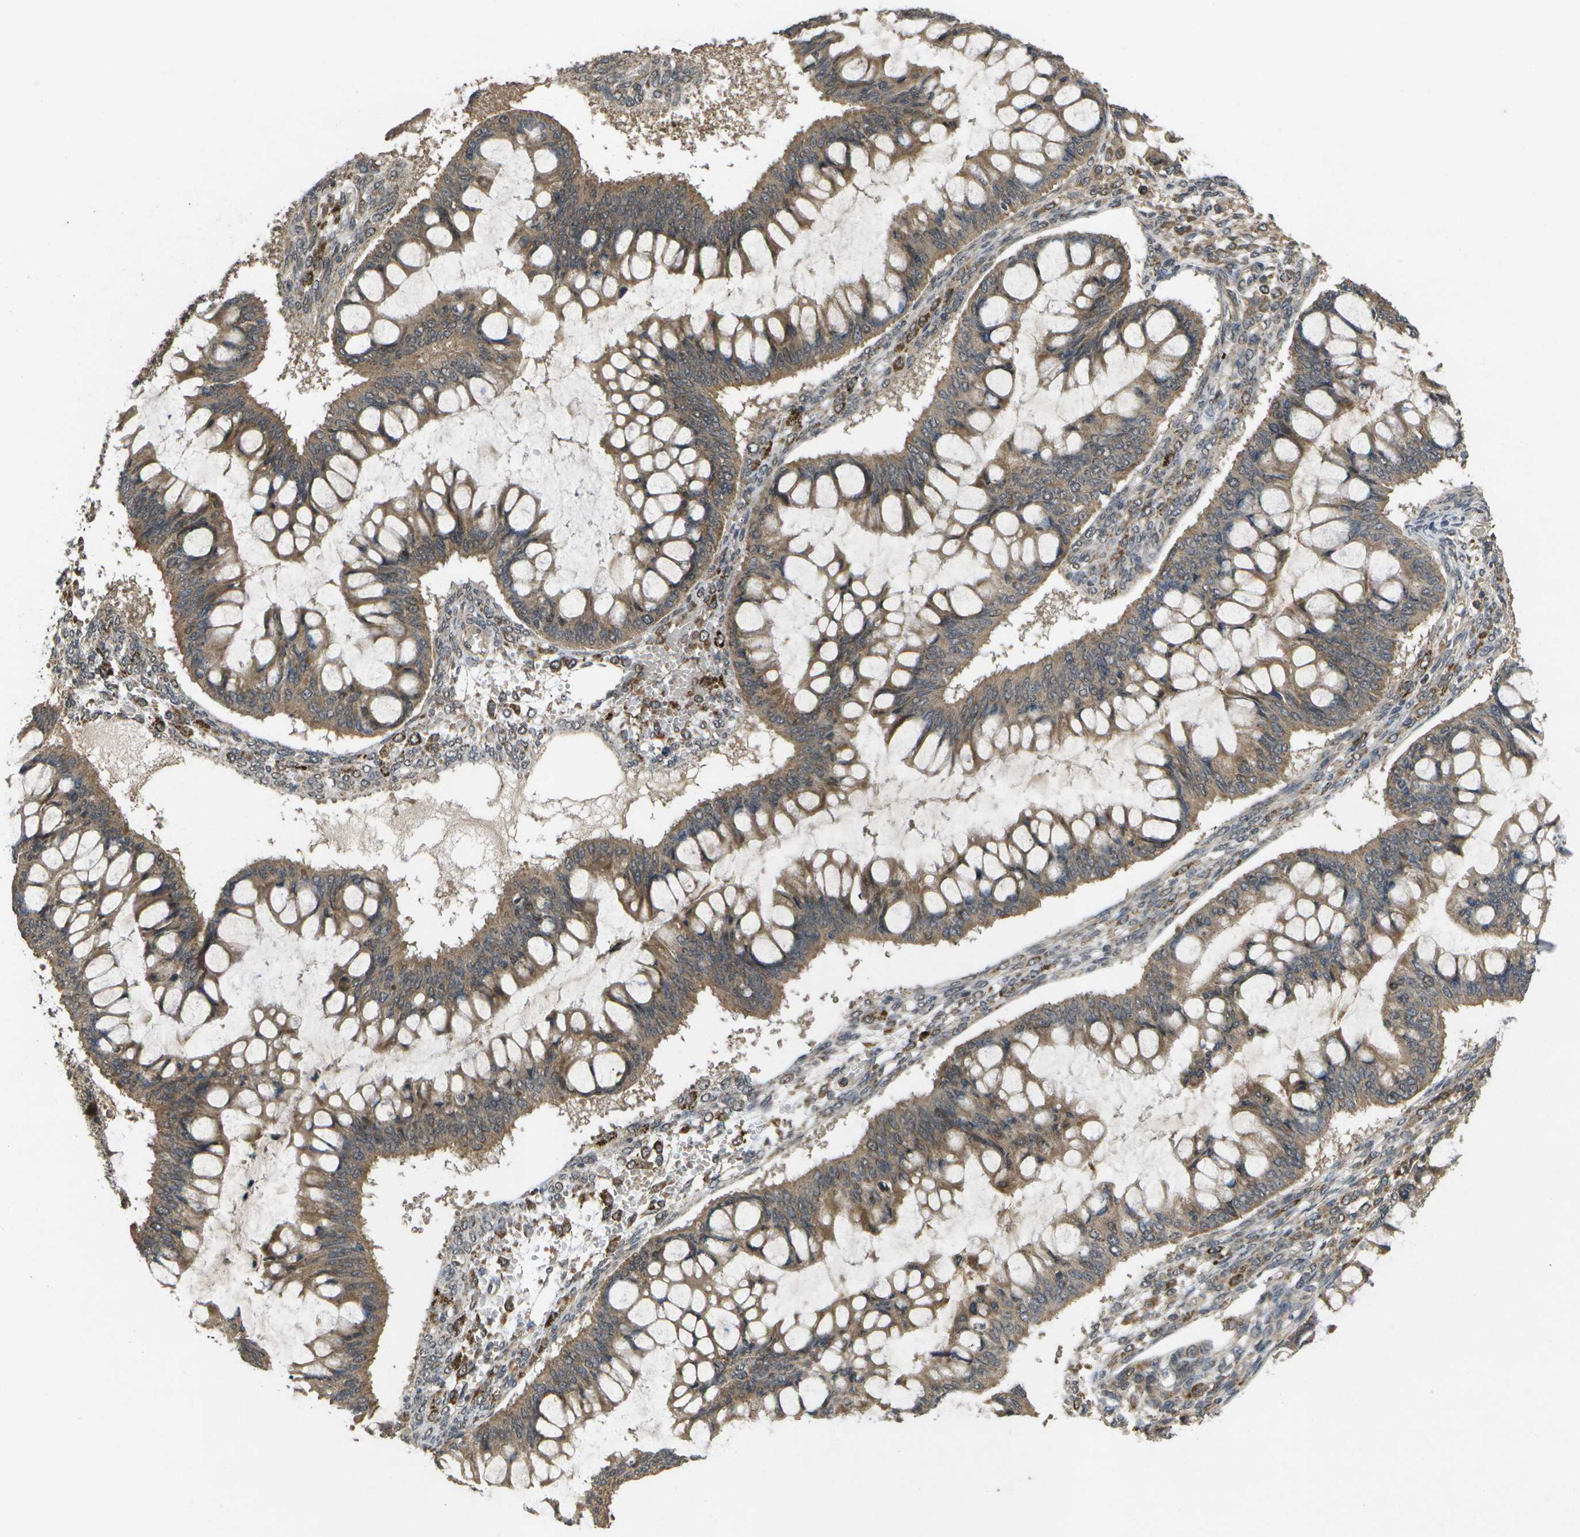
{"staining": {"intensity": "moderate", "quantity": ">75%", "location": "cytoplasmic/membranous"}, "tissue": "ovarian cancer", "cell_type": "Tumor cells", "image_type": "cancer", "snomed": [{"axis": "morphology", "description": "Cystadenocarcinoma, mucinous, NOS"}, {"axis": "topography", "description": "Ovary"}], "caption": "Protein staining by immunohistochemistry (IHC) reveals moderate cytoplasmic/membranous expression in about >75% of tumor cells in ovarian cancer (mucinous cystadenocarcinoma). The staining was performed using DAB (3,3'-diaminobenzidine) to visualize the protein expression in brown, while the nuclei were stained in blue with hematoxylin (Magnification: 20x).", "gene": "ALAS1", "patient": {"sex": "female", "age": 73}}